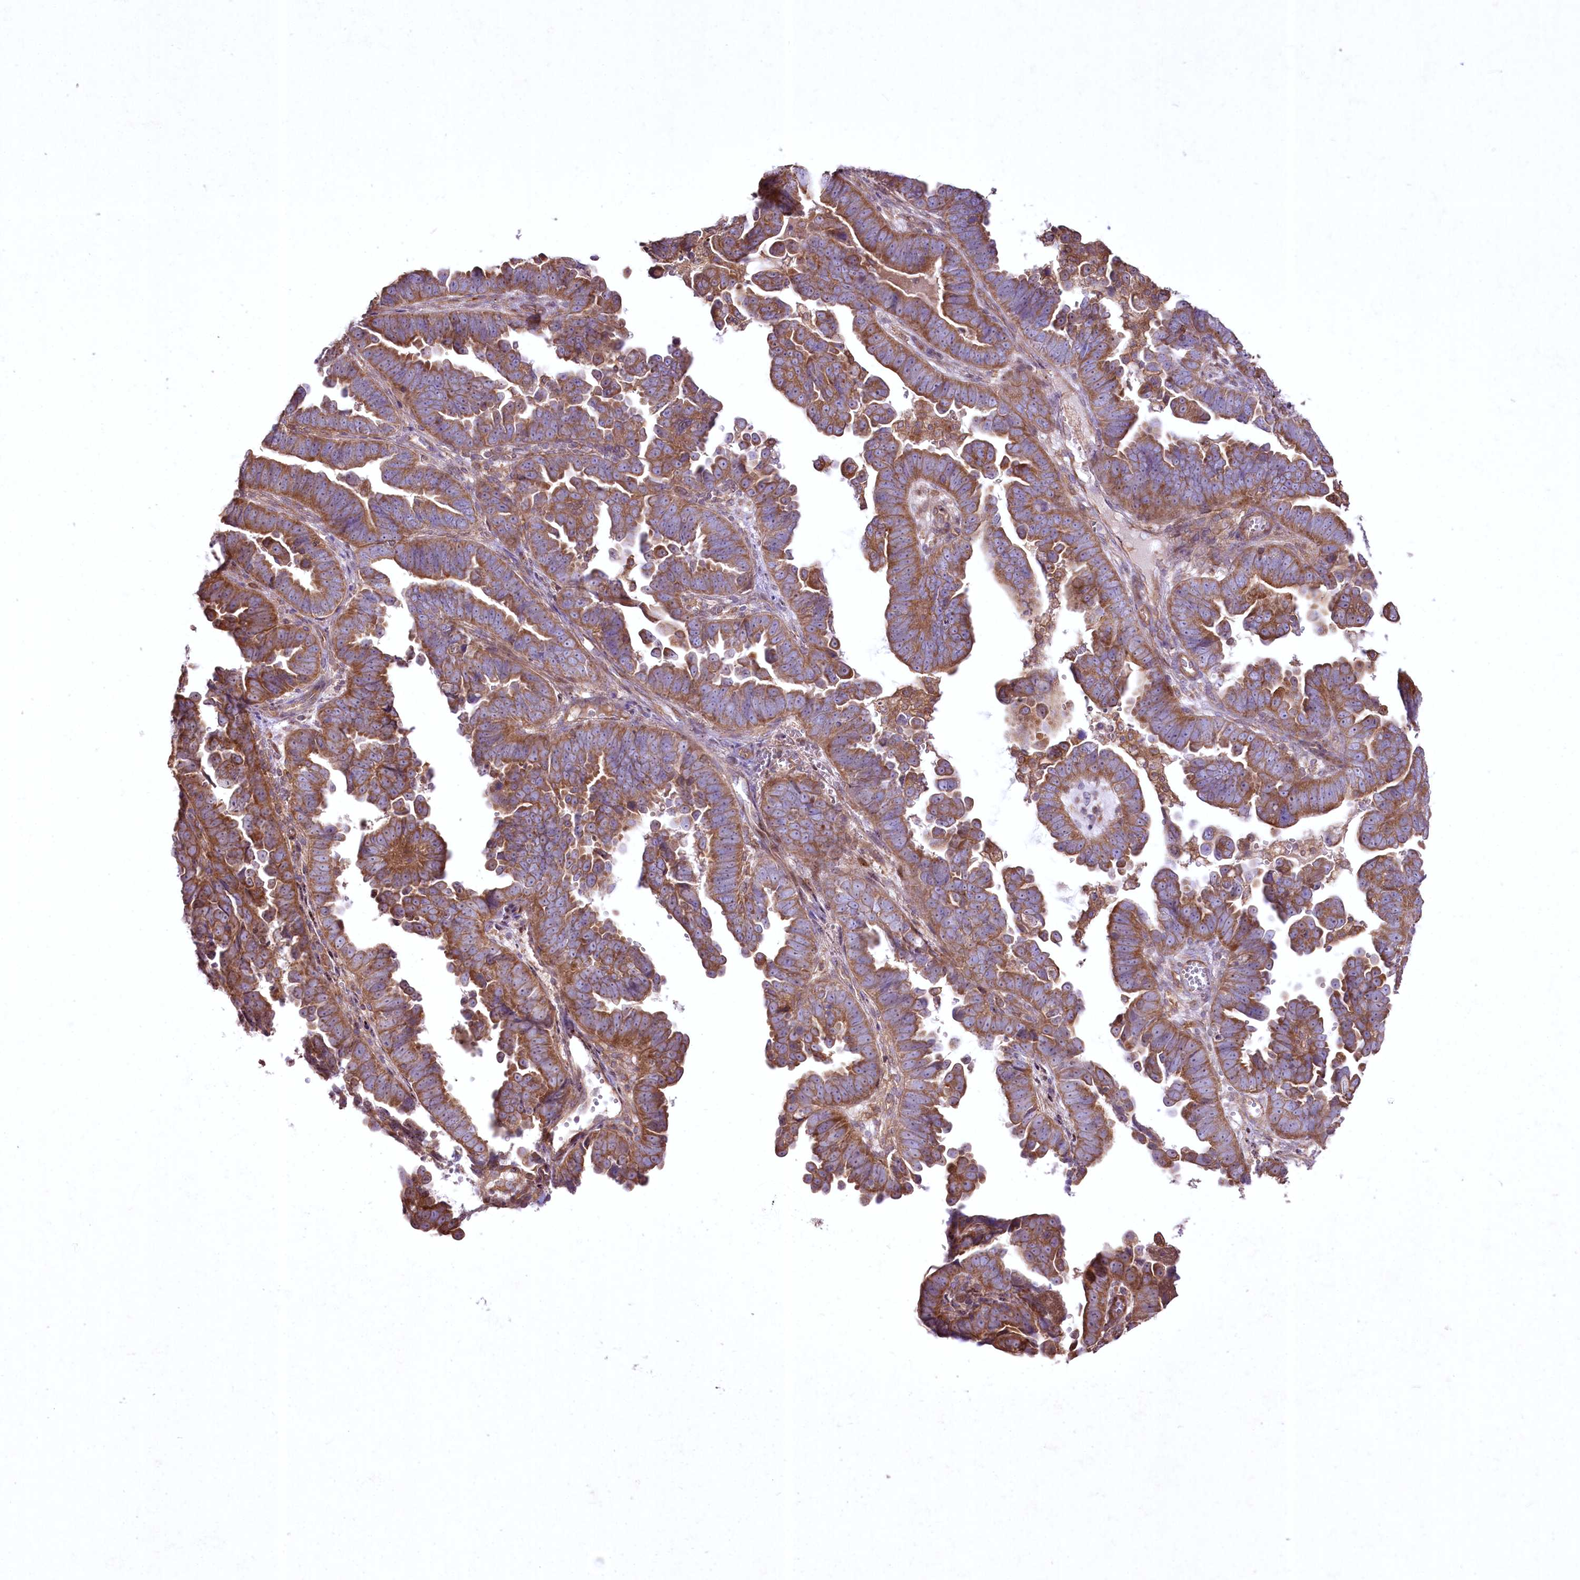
{"staining": {"intensity": "moderate", "quantity": ">75%", "location": "cytoplasmic/membranous"}, "tissue": "endometrial cancer", "cell_type": "Tumor cells", "image_type": "cancer", "snomed": [{"axis": "morphology", "description": "Adenocarcinoma, NOS"}, {"axis": "topography", "description": "Endometrium"}], "caption": "Endometrial adenocarcinoma stained for a protein (brown) exhibits moderate cytoplasmic/membranous positive expression in about >75% of tumor cells.", "gene": "SH3TC1", "patient": {"sex": "female", "age": 75}}